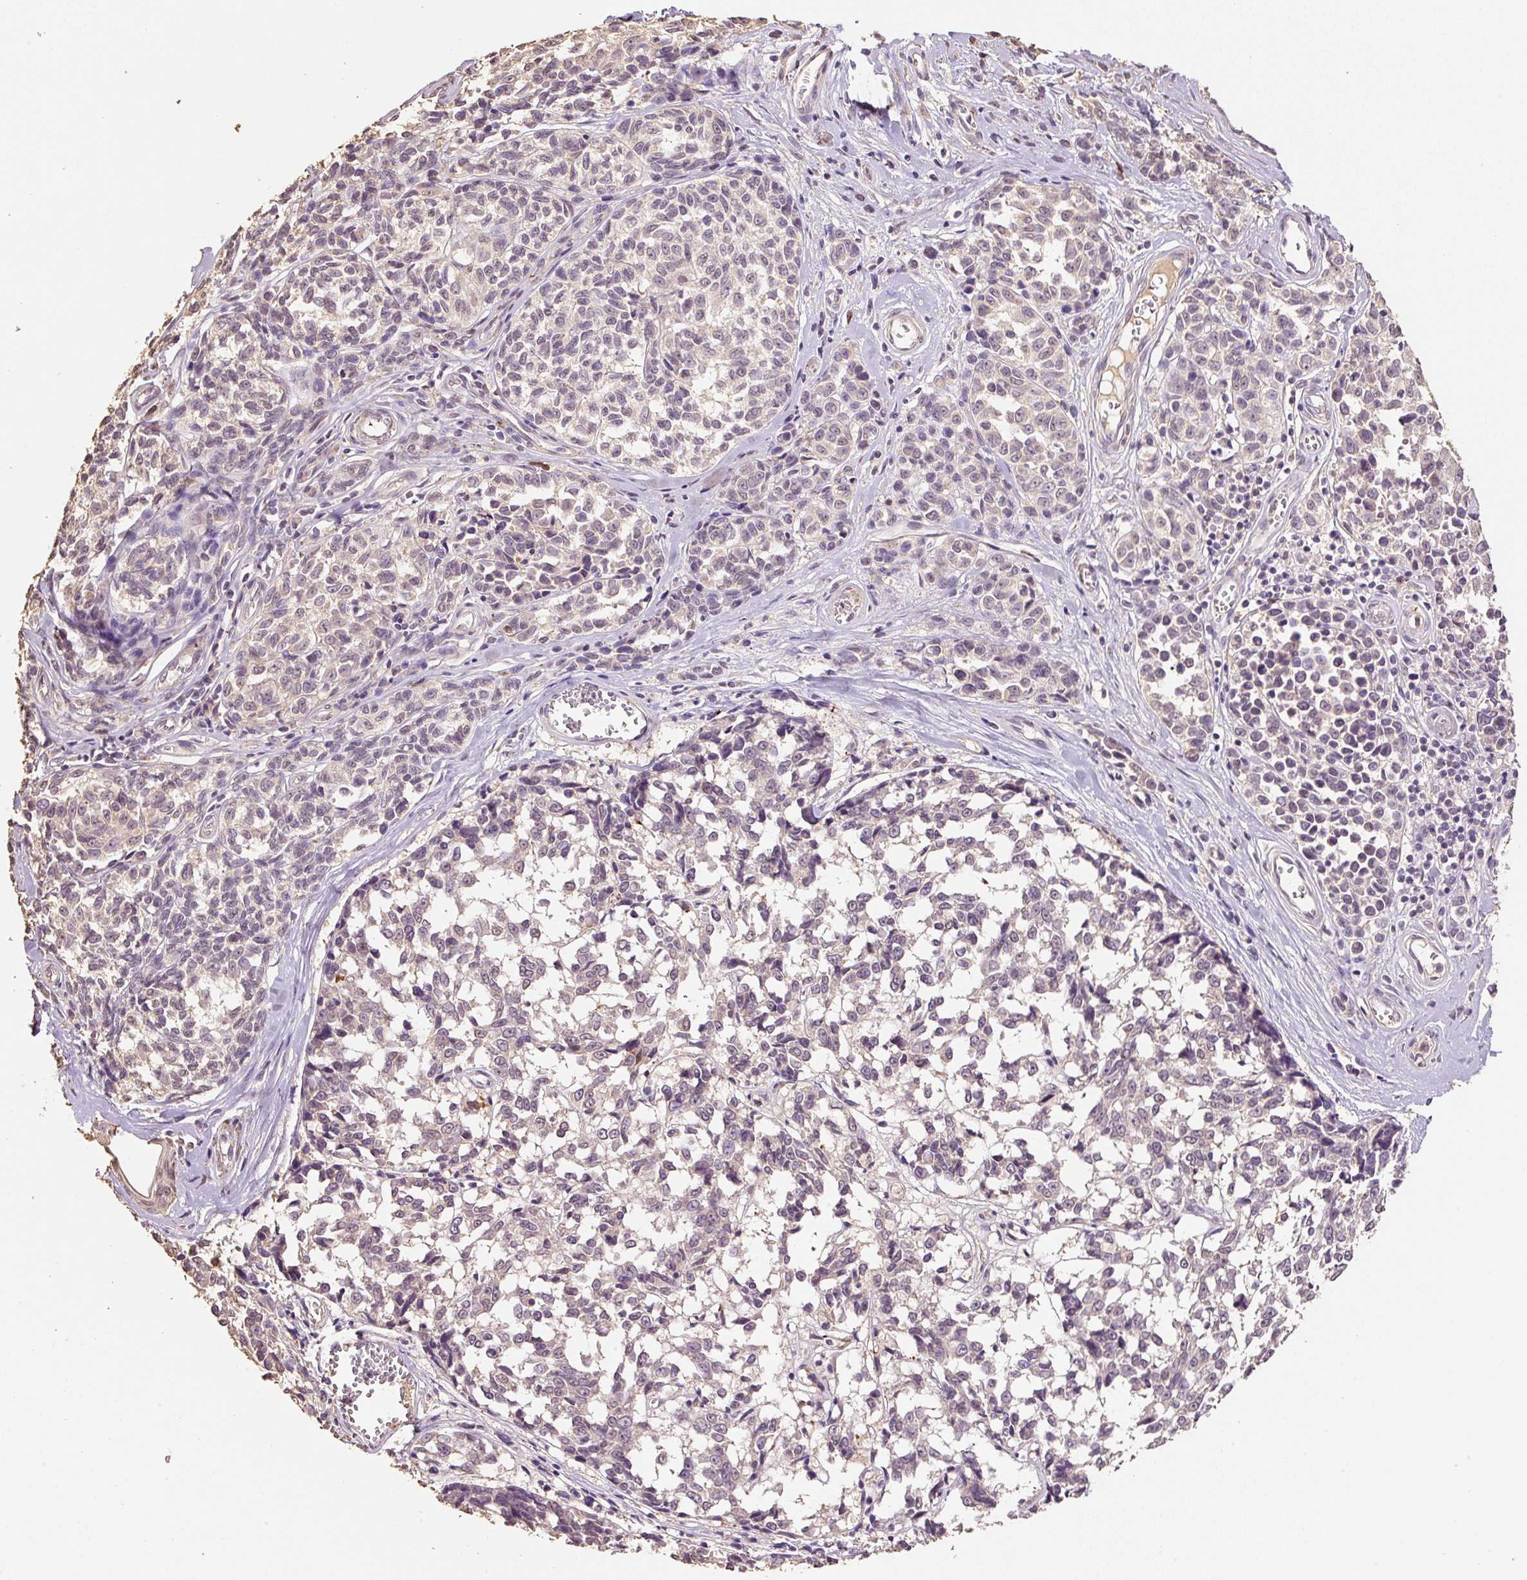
{"staining": {"intensity": "negative", "quantity": "none", "location": "none"}, "tissue": "melanoma", "cell_type": "Tumor cells", "image_type": "cancer", "snomed": [{"axis": "morphology", "description": "Malignant melanoma, NOS"}, {"axis": "topography", "description": "Skin"}], "caption": "IHC histopathology image of malignant melanoma stained for a protein (brown), which displays no expression in tumor cells.", "gene": "HERC2", "patient": {"sex": "female", "age": 64}}